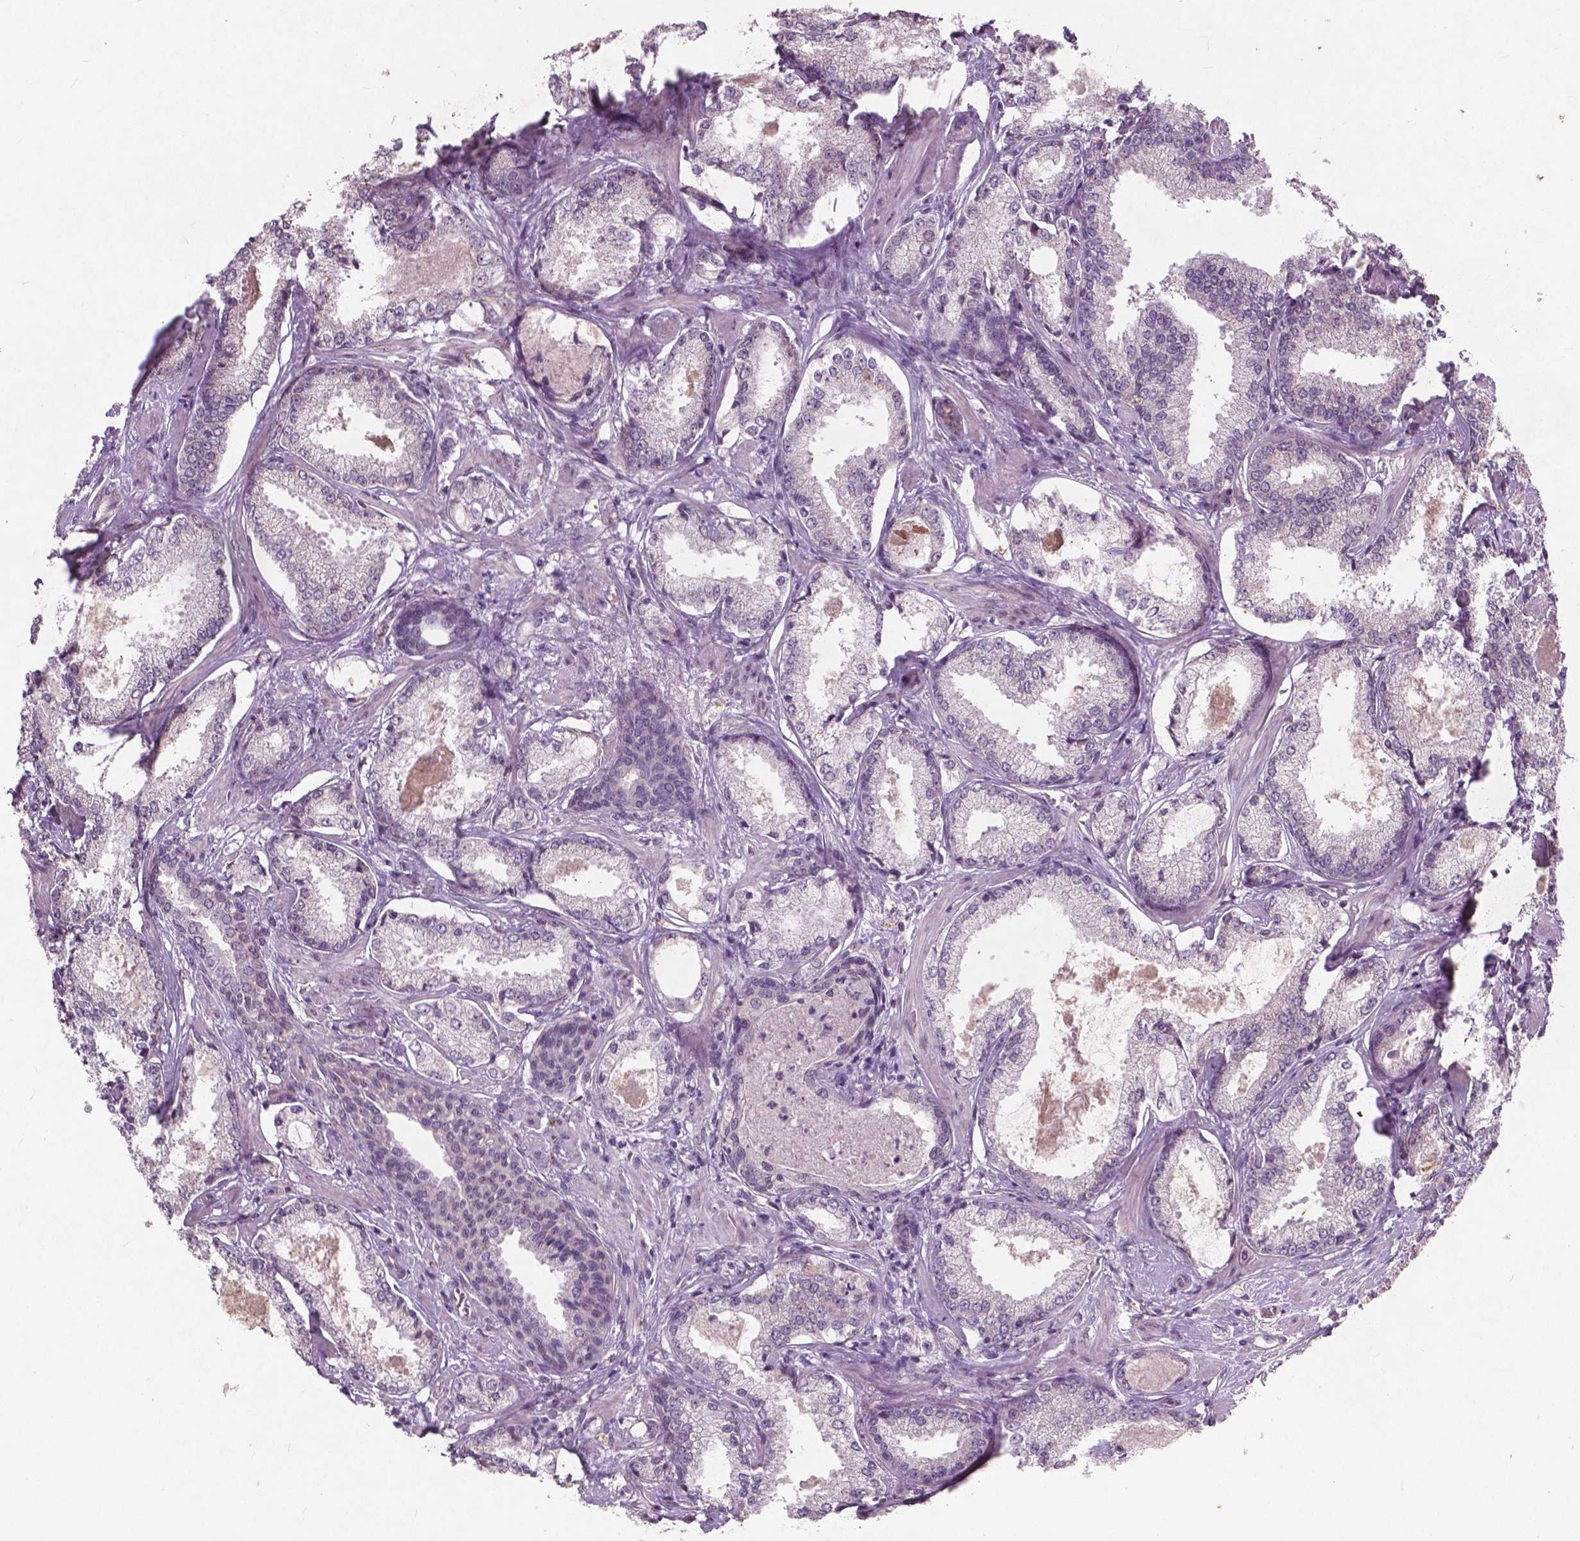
{"staining": {"intensity": "negative", "quantity": "none", "location": "none"}, "tissue": "prostate cancer", "cell_type": "Tumor cells", "image_type": "cancer", "snomed": [{"axis": "morphology", "description": "Adenocarcinoma, Low grade"}, {"axis": "topography", "description": "Prostate"}], "caption": "This micrograph is of prostate cancer stained with immunohistochemistry (IHC) to label a protein in brown with the nuclei are counter-stained blue. There is no staining in tumor cells.", "gene": "SMAD2", "patient": {"sex": "male", "age": 56}}